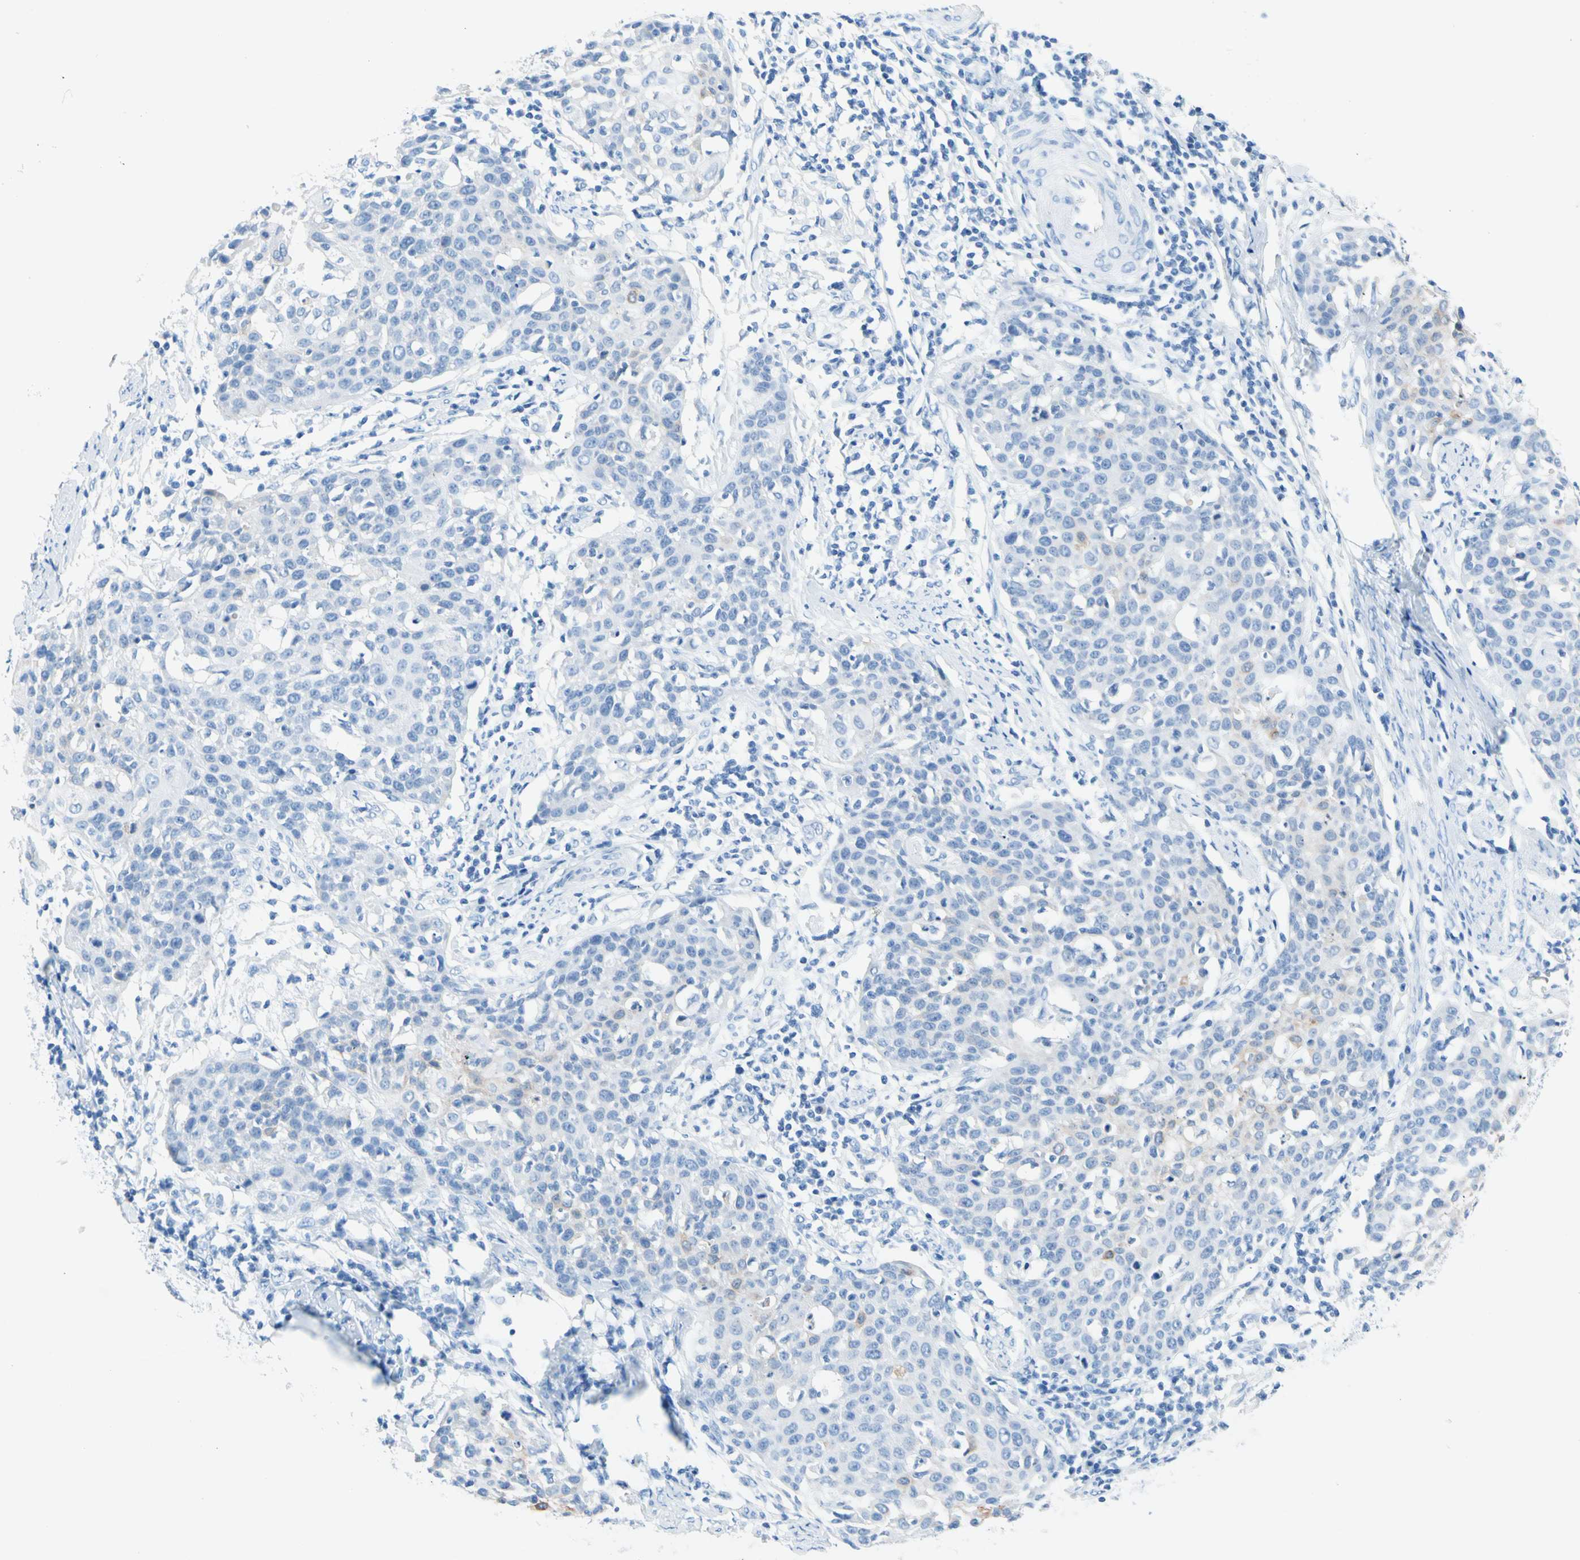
{"staining": {"intensity": "weak", "quantity": "<25%", "location": "cytoplasmic/membranous"}, "tissue": "cervical cancer", "cell_type": "Tumor cells", "image_type": "cancer", "snomed": [{"axis": "morphology", "description": "Squamous cell carcinoma, NOS"}, {"axis": "topography", "description": "Cervix"}], "caption": "A high-resolution image shows immunohistochemistry staining of squamous cell carcinoma (cervical), which demonstrates no significant expression in tumor cells. (DAB immunohistochemistry with hematoxylin counter stain).", "gene": "CEL", "patient": {"sex": "female", "age": 38}}